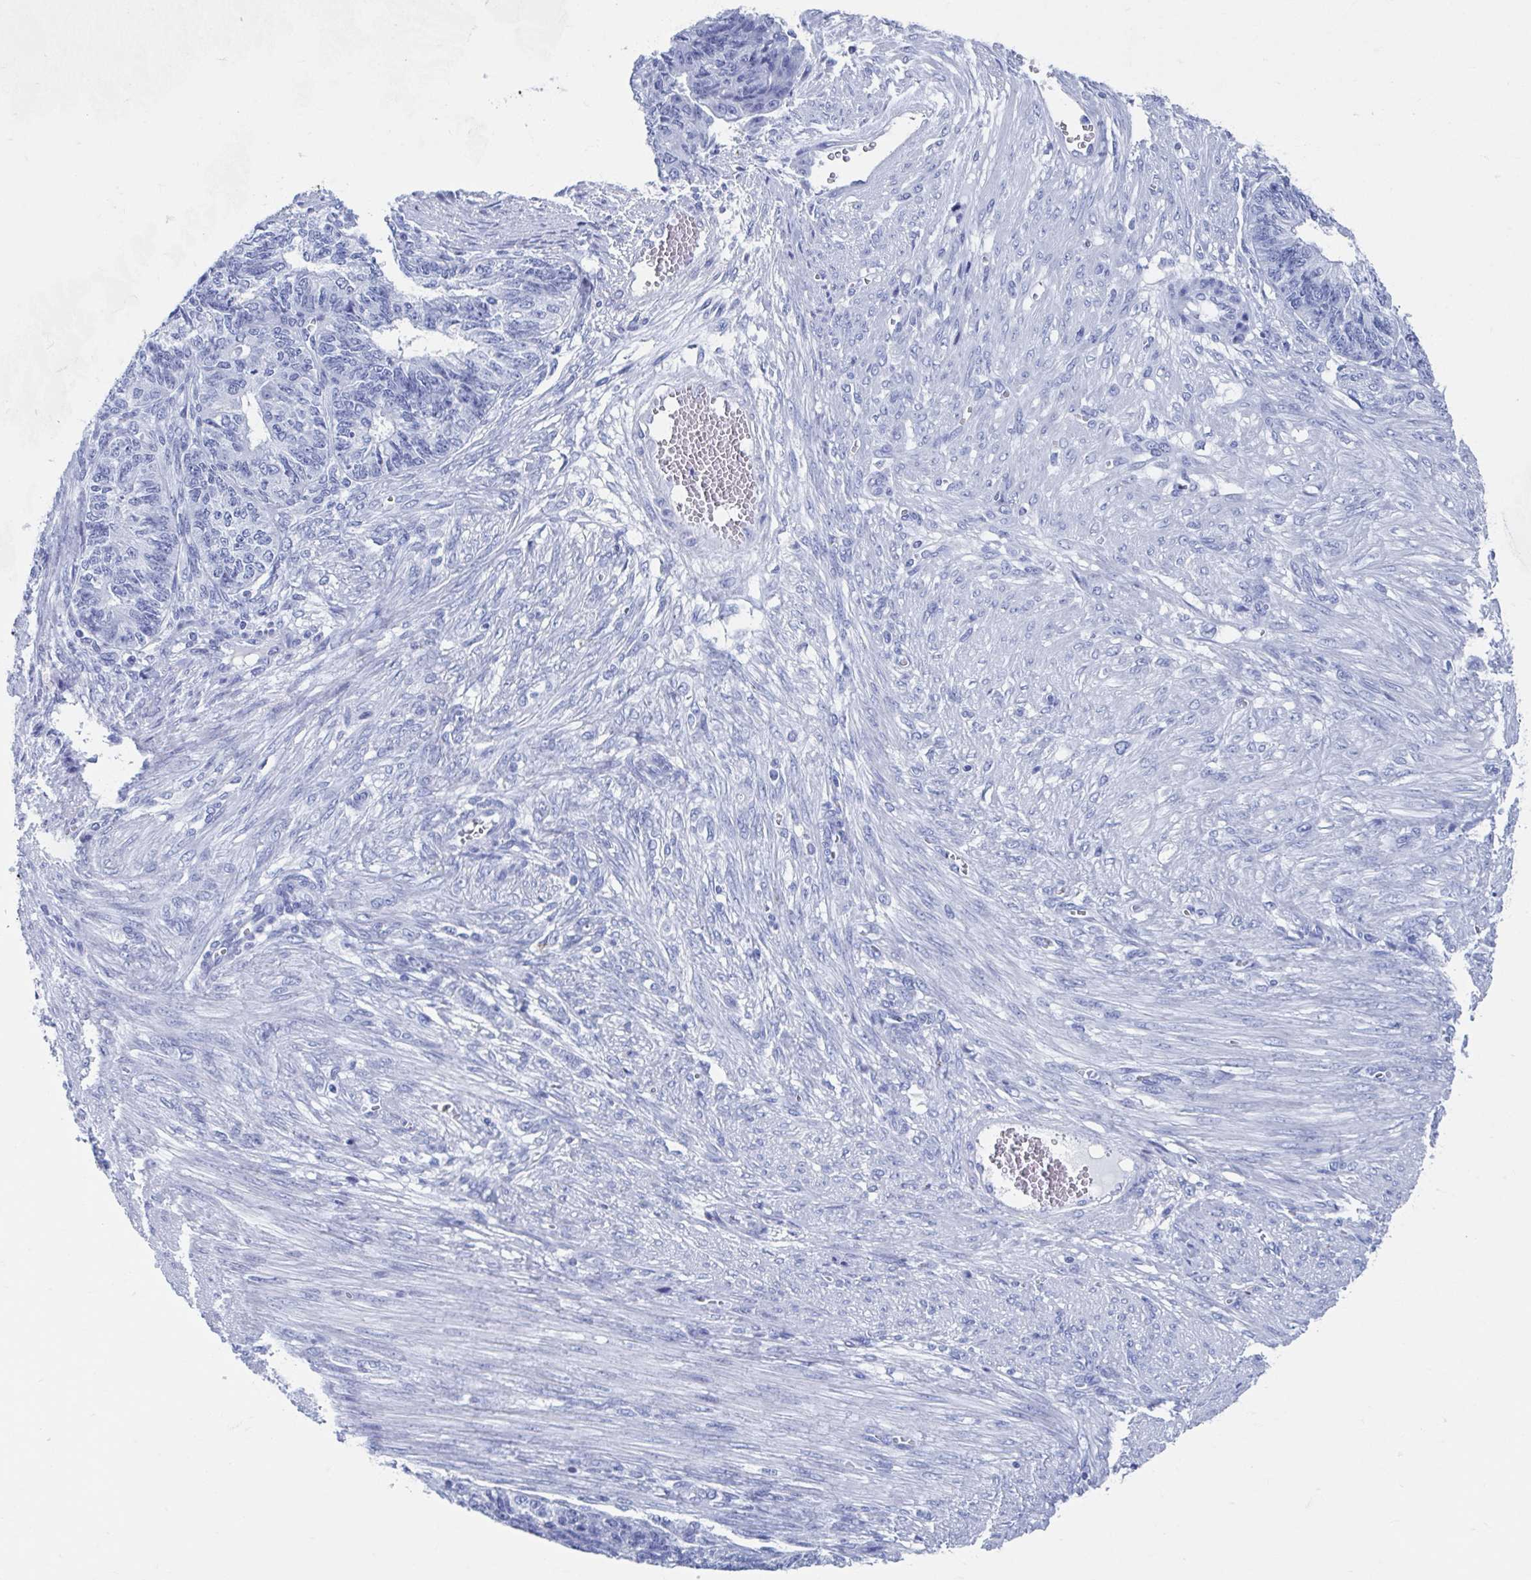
{"staining": {"intensity": "negative", "quantity": "none", "location": "none"}, "tissue": "endometrial cancer", "cell_type": "Tumor cells", "image_type": "cancer", "snomed": [{"axis": "morphology", "description": "Adenocarcinoma, NOS"}, {"axis": "topography", "description": "Endometrium"}], "caption": "The IHC micrograph has no significant staining in tumor cells of endometrial adenocarcinoma tissue.", "gene": "C10orf53", "patient": {"sex": "female", "age": 32}}